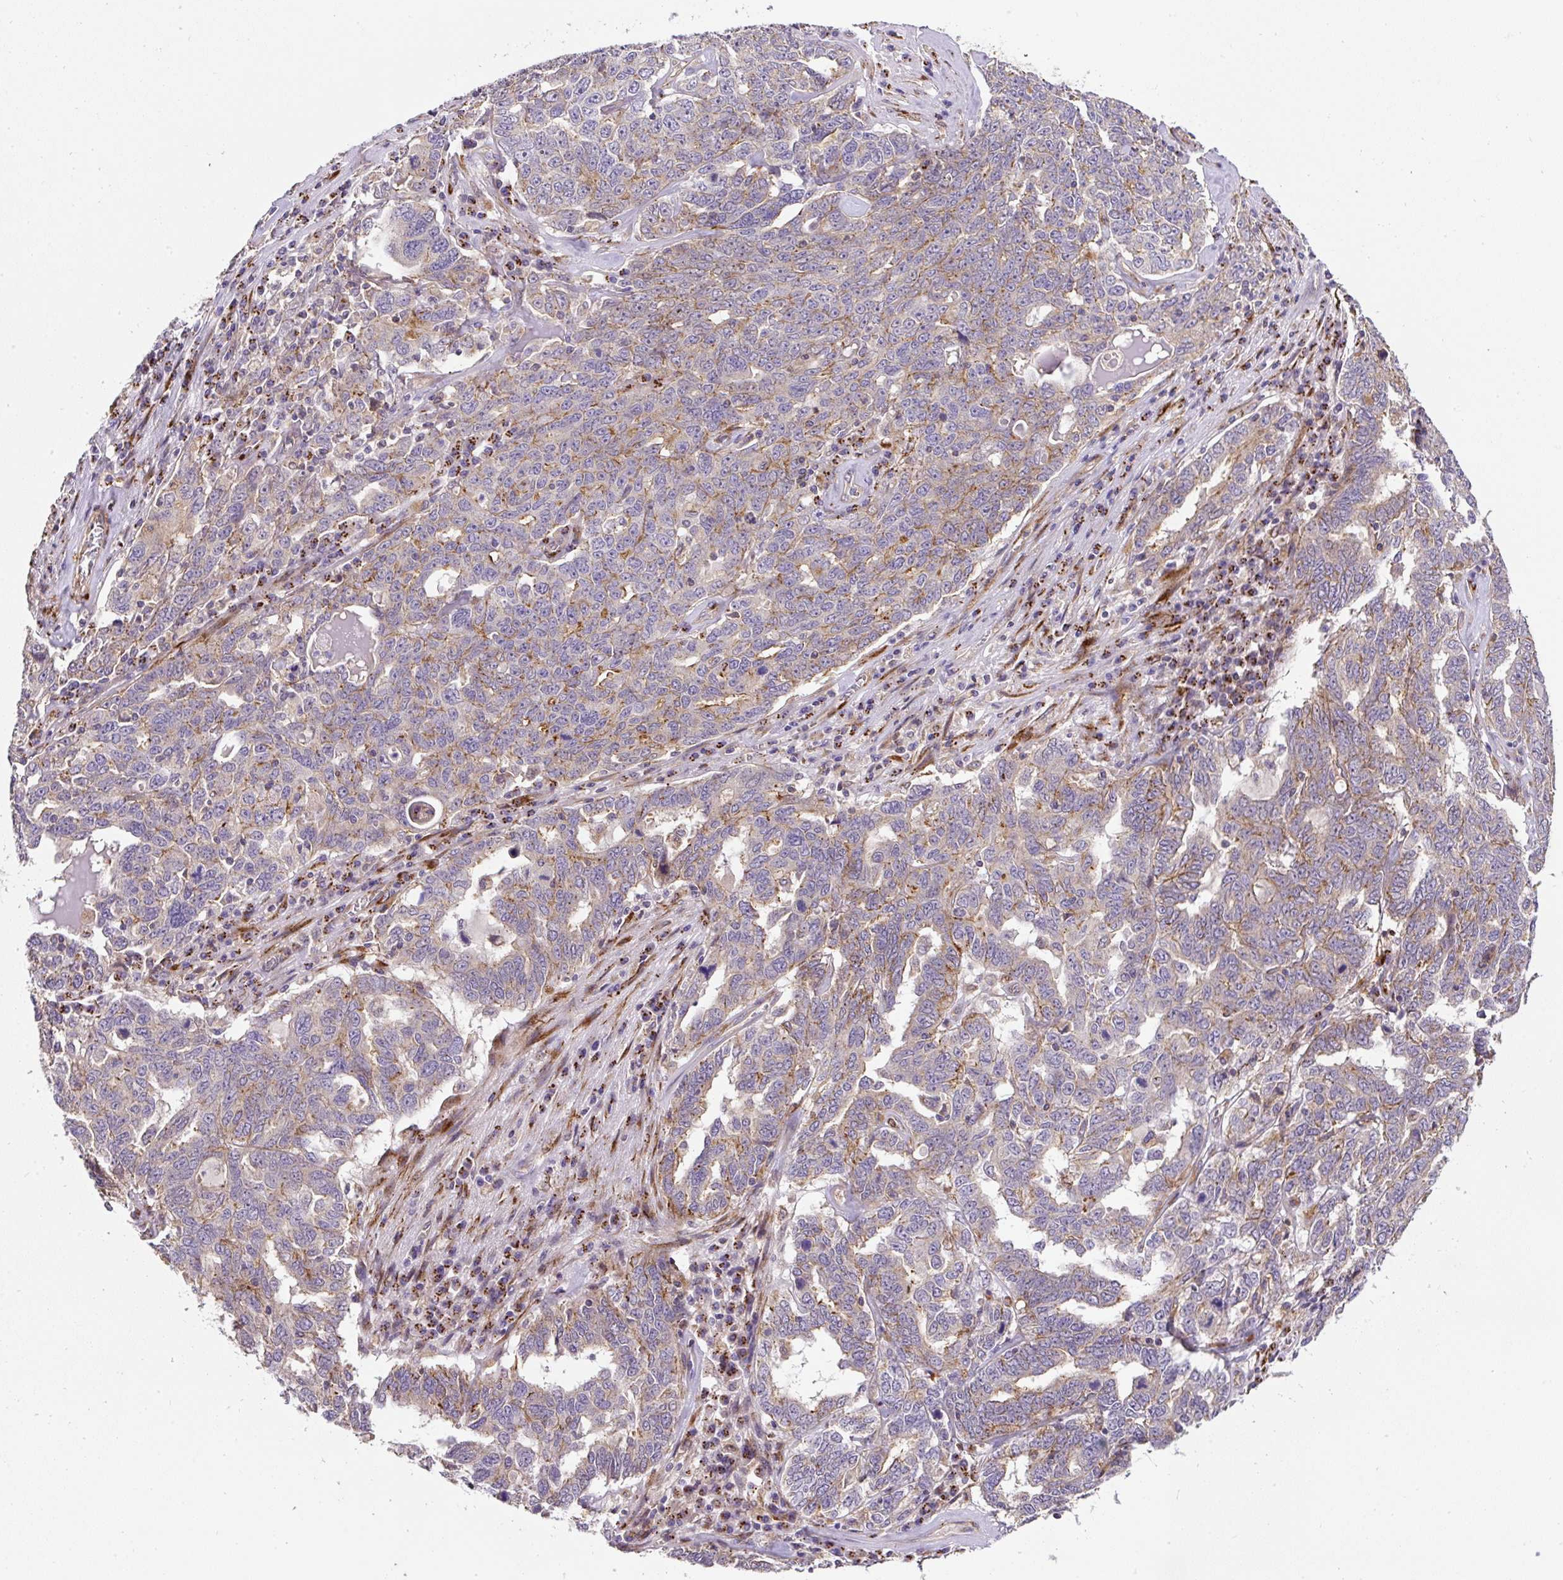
{"staining": {"intensity": "moderate", "quantity": "<25%", "location": "cytoplasmic/membranous"}, "tissue": "ovarian cancer", "cell_type": "Tumor cells", "image_type": "cancer", "snomed": [{"axis": "morphology", "description": "Carcinoma, endometroid"}, {"axis": "topography", "description": "Ovary"}], "caption": "Ovarian endometroid carcinoma stained for a protein demonstrates moderate cytoplasmic/membranous positivity in tumor cells.", "gene": "RNF170", "patient": {"sex": "female", "age": 62}}